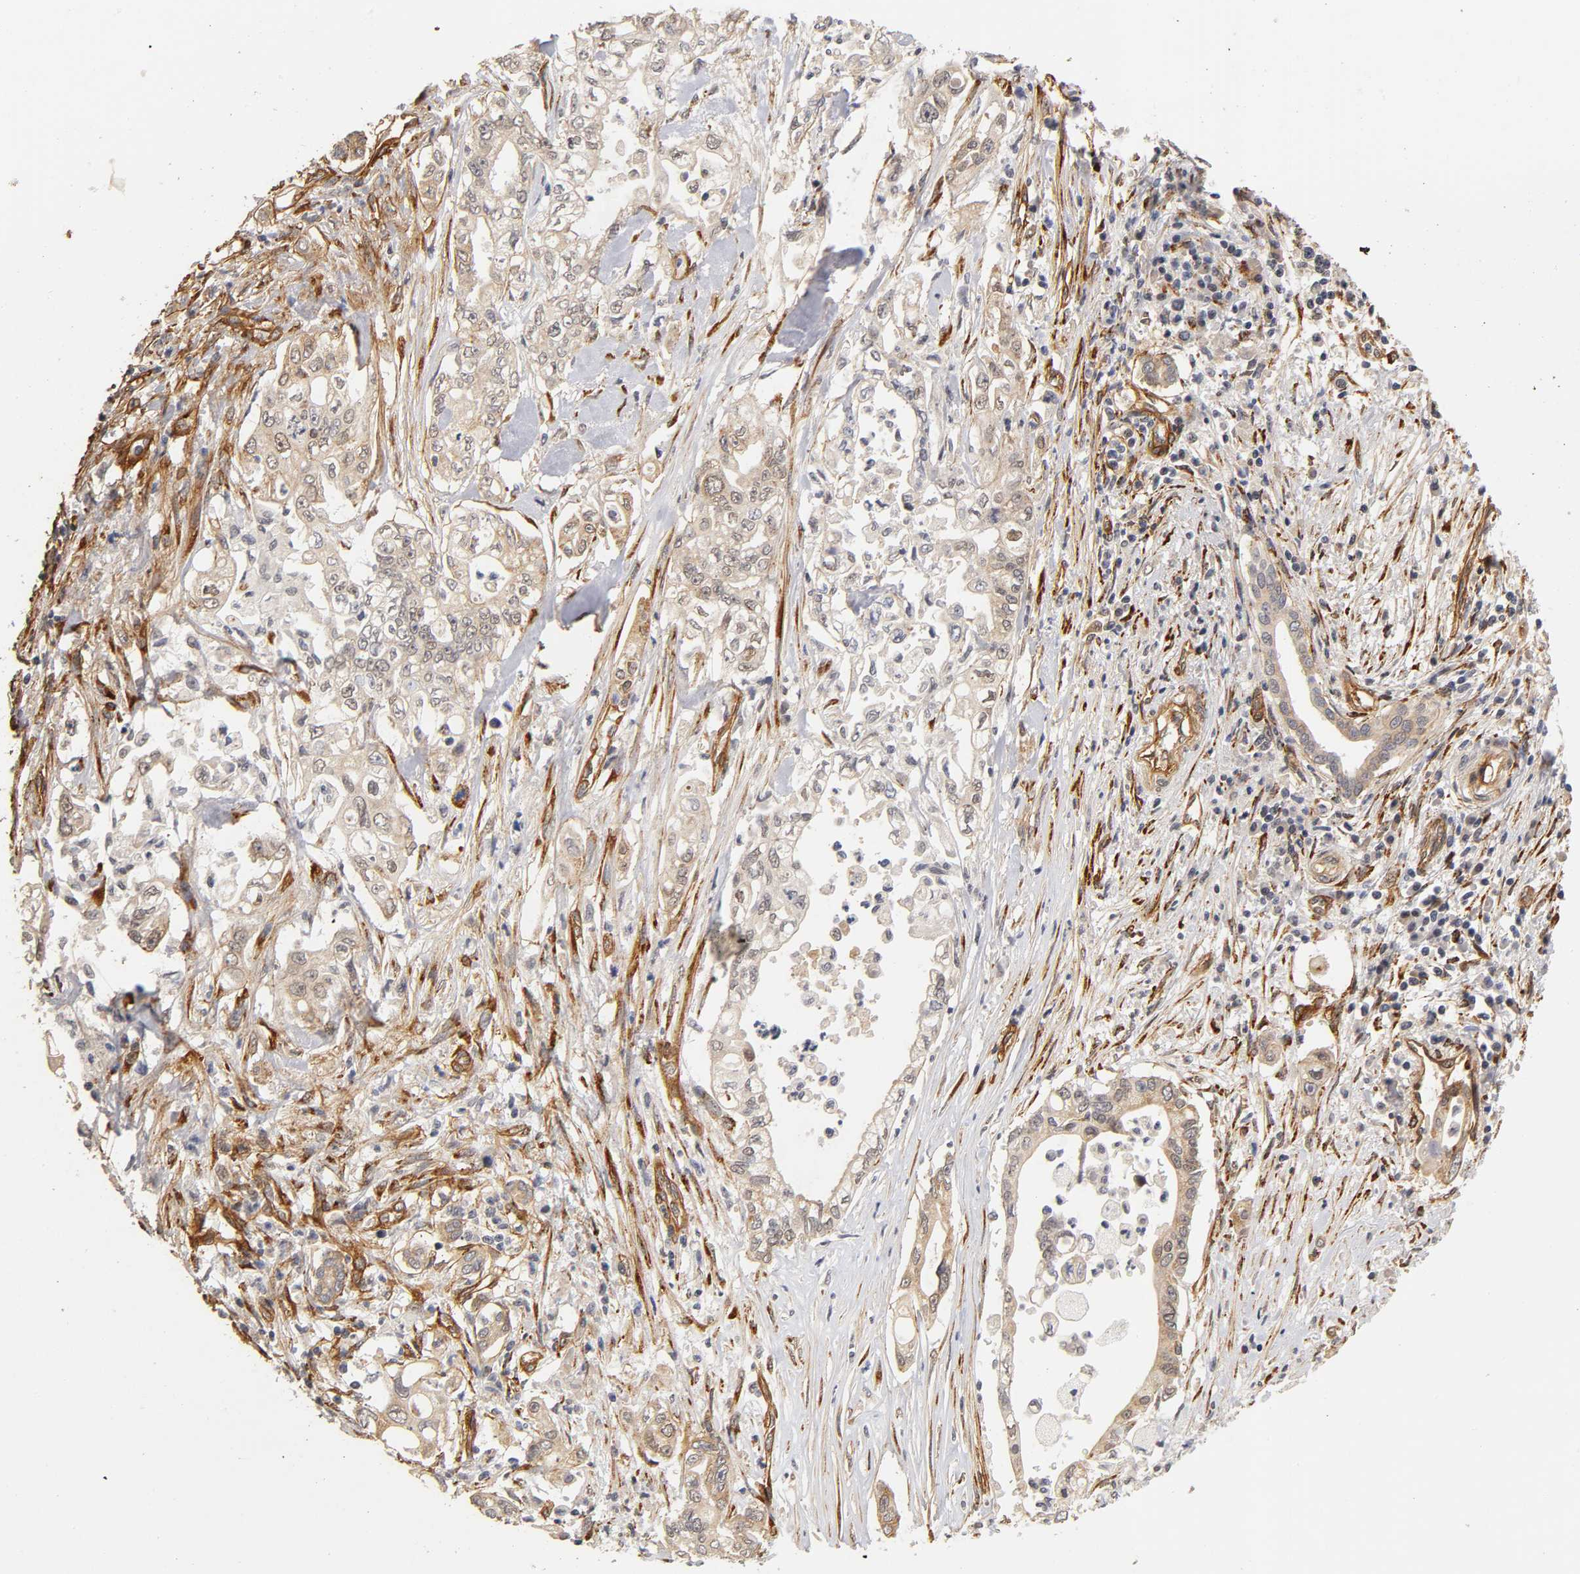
{"staining": {"intensity": "negative", "quantity": "none", "location": "none"}, "tissue": "pancreatic cancer", "cell_type": "Tumor cells", "image_type": "cancer", "snomed": [{"axis": "morphology", "description": "Normal tissue, NOS"}, {"axis": "topography", "description": "Pancreas"}], "caption": "A high-resolution image shows IHC staining of pancreatic cancer, which displays no significant staining in tumor cells.", "gene": "LAMB1", "patient": {"sex": "male", "age": 42}}